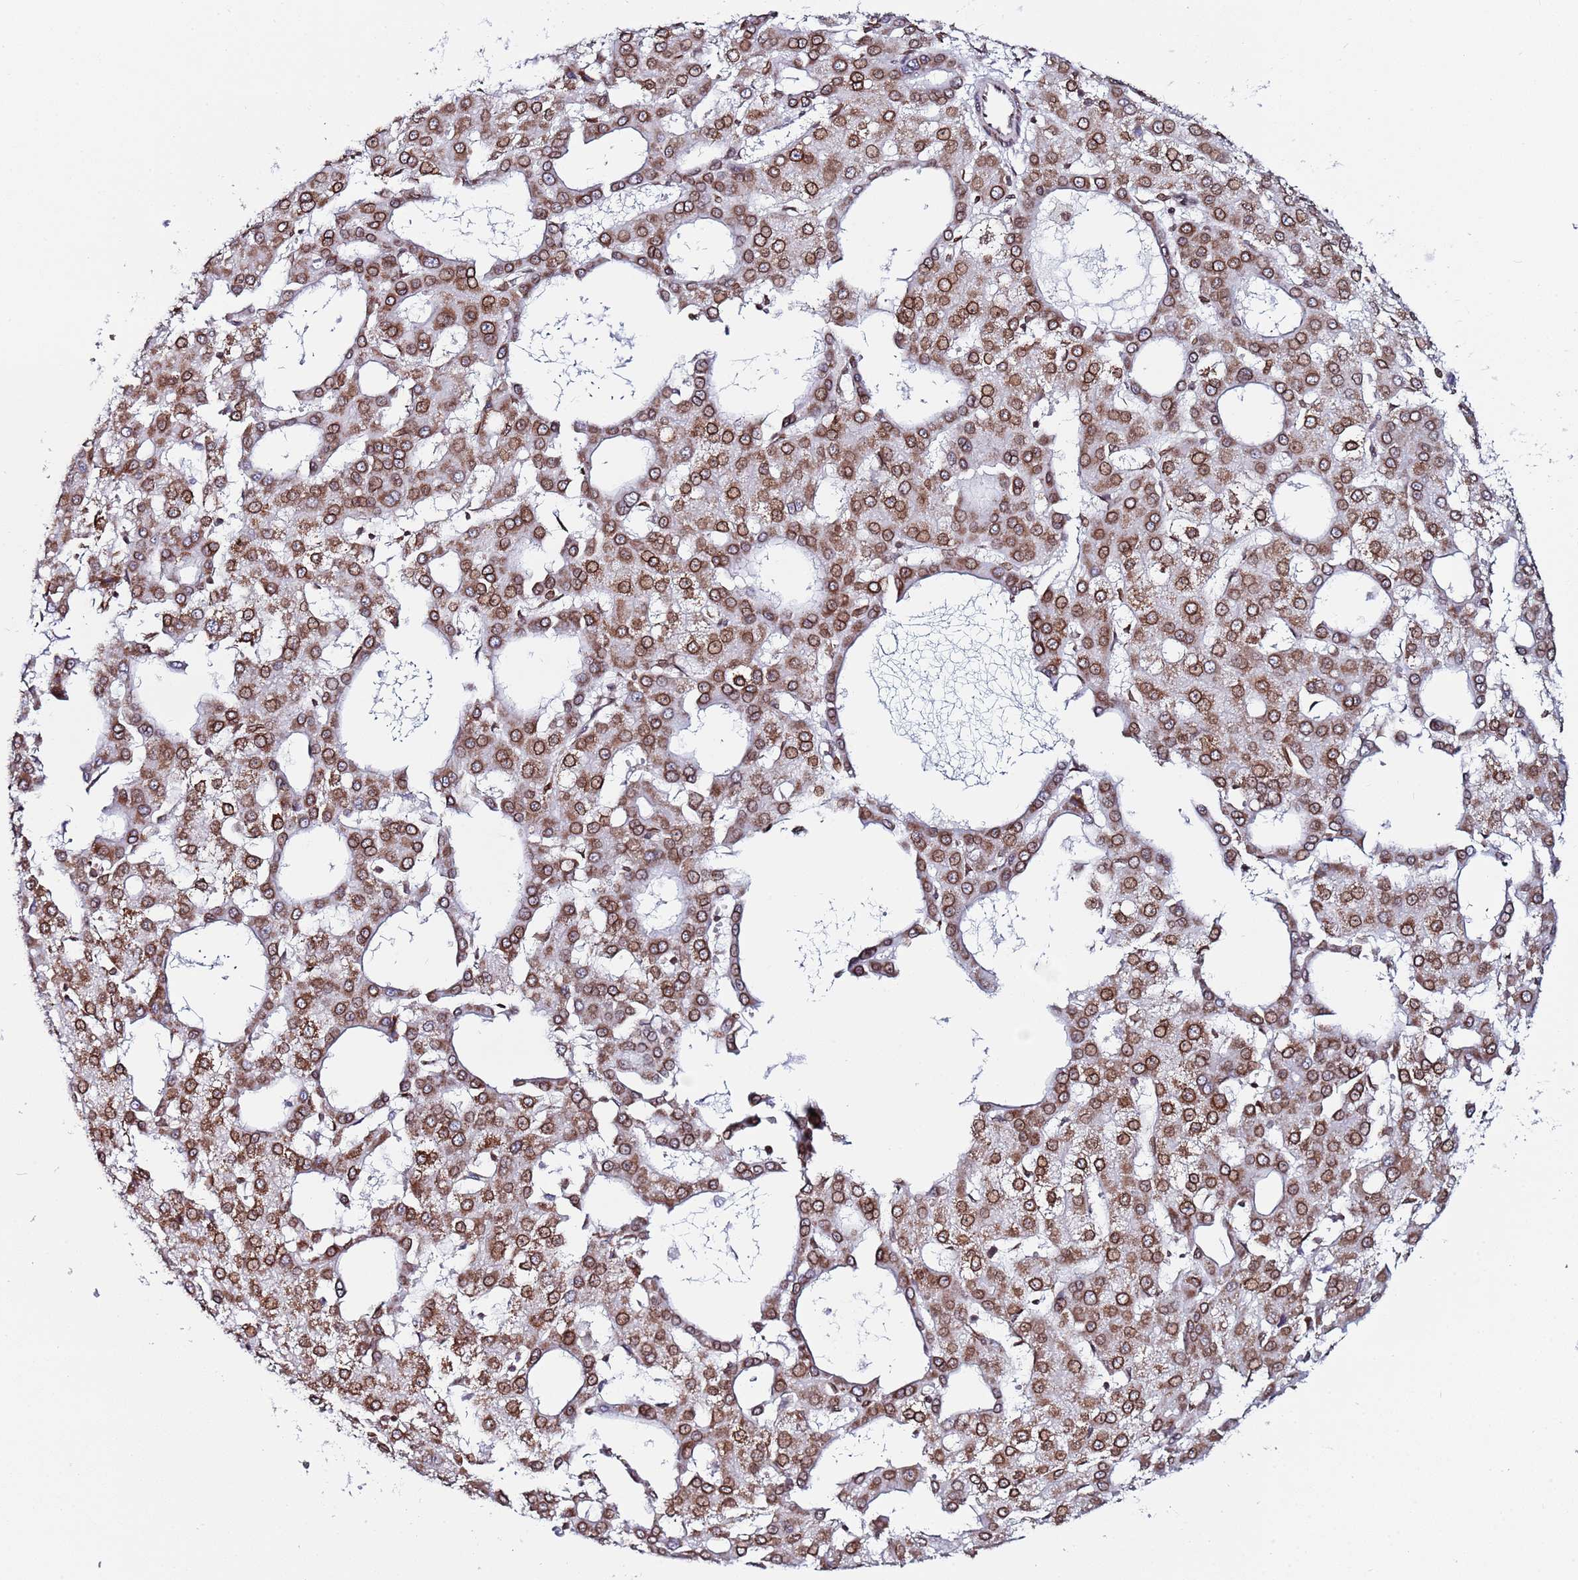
{"staining": {"intensity": "moderate", "quantity": ">75%", "location": "cytoplasmic/membranous,nuclear"}, "tissue": "liver cancer", "cell_type": "Tumor cells", "image_type": "cancer", "snomed": [{"axis": "morphology", "description": "Carcinoma, Hepatocellular, NOS"}, {"axis": "topography", "description": "Liver"}], "caption": "Approximately >75% of tumor cells in human liver cancer (hepatocellular carcinoma) exhibit moderate cytoplasmic/membranous and nuclear protein expression as visualized by brown immunohistochemical staining.", "gene": "TOR1AIP1", "patient": {"sex": "male", "age": 47}}